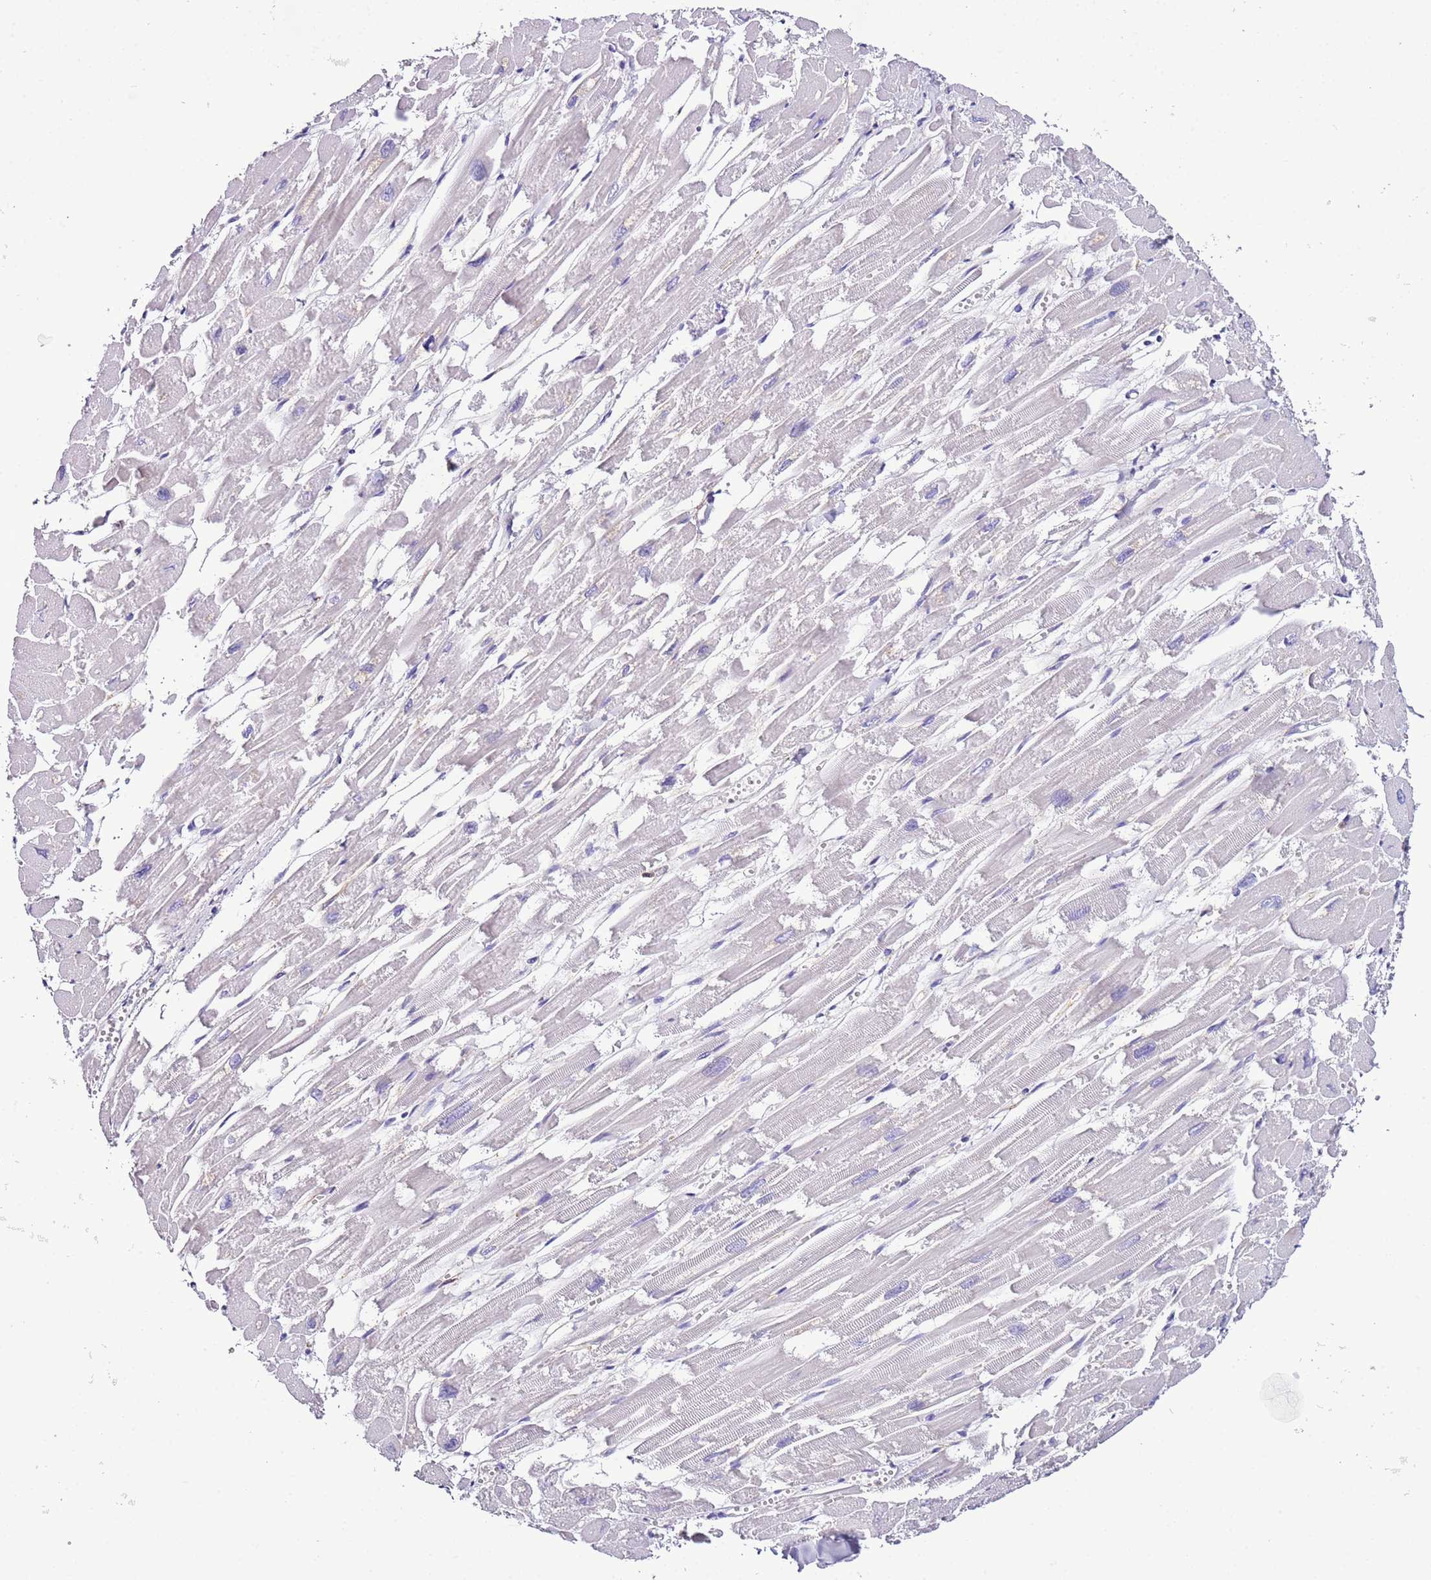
{"staining": {"intensity": "negative", "quantity": "none", "location": "none"}, "tissue": "heart muscle", "cell_type": "Cardiomyocytes", "image_type": "normal", "snomed": [{"axis": "morphology", "description": "Normal tissue, NOS"}, {"axis": "topography", "description": "Heart"}], "caption": "This is a image of immunohistochemistry staining of unremarkable heart muscle, which shows no expression in cardiomyocytes.", "gene": "FAM174C", "patient": {"sex": "male", "age": 54}}